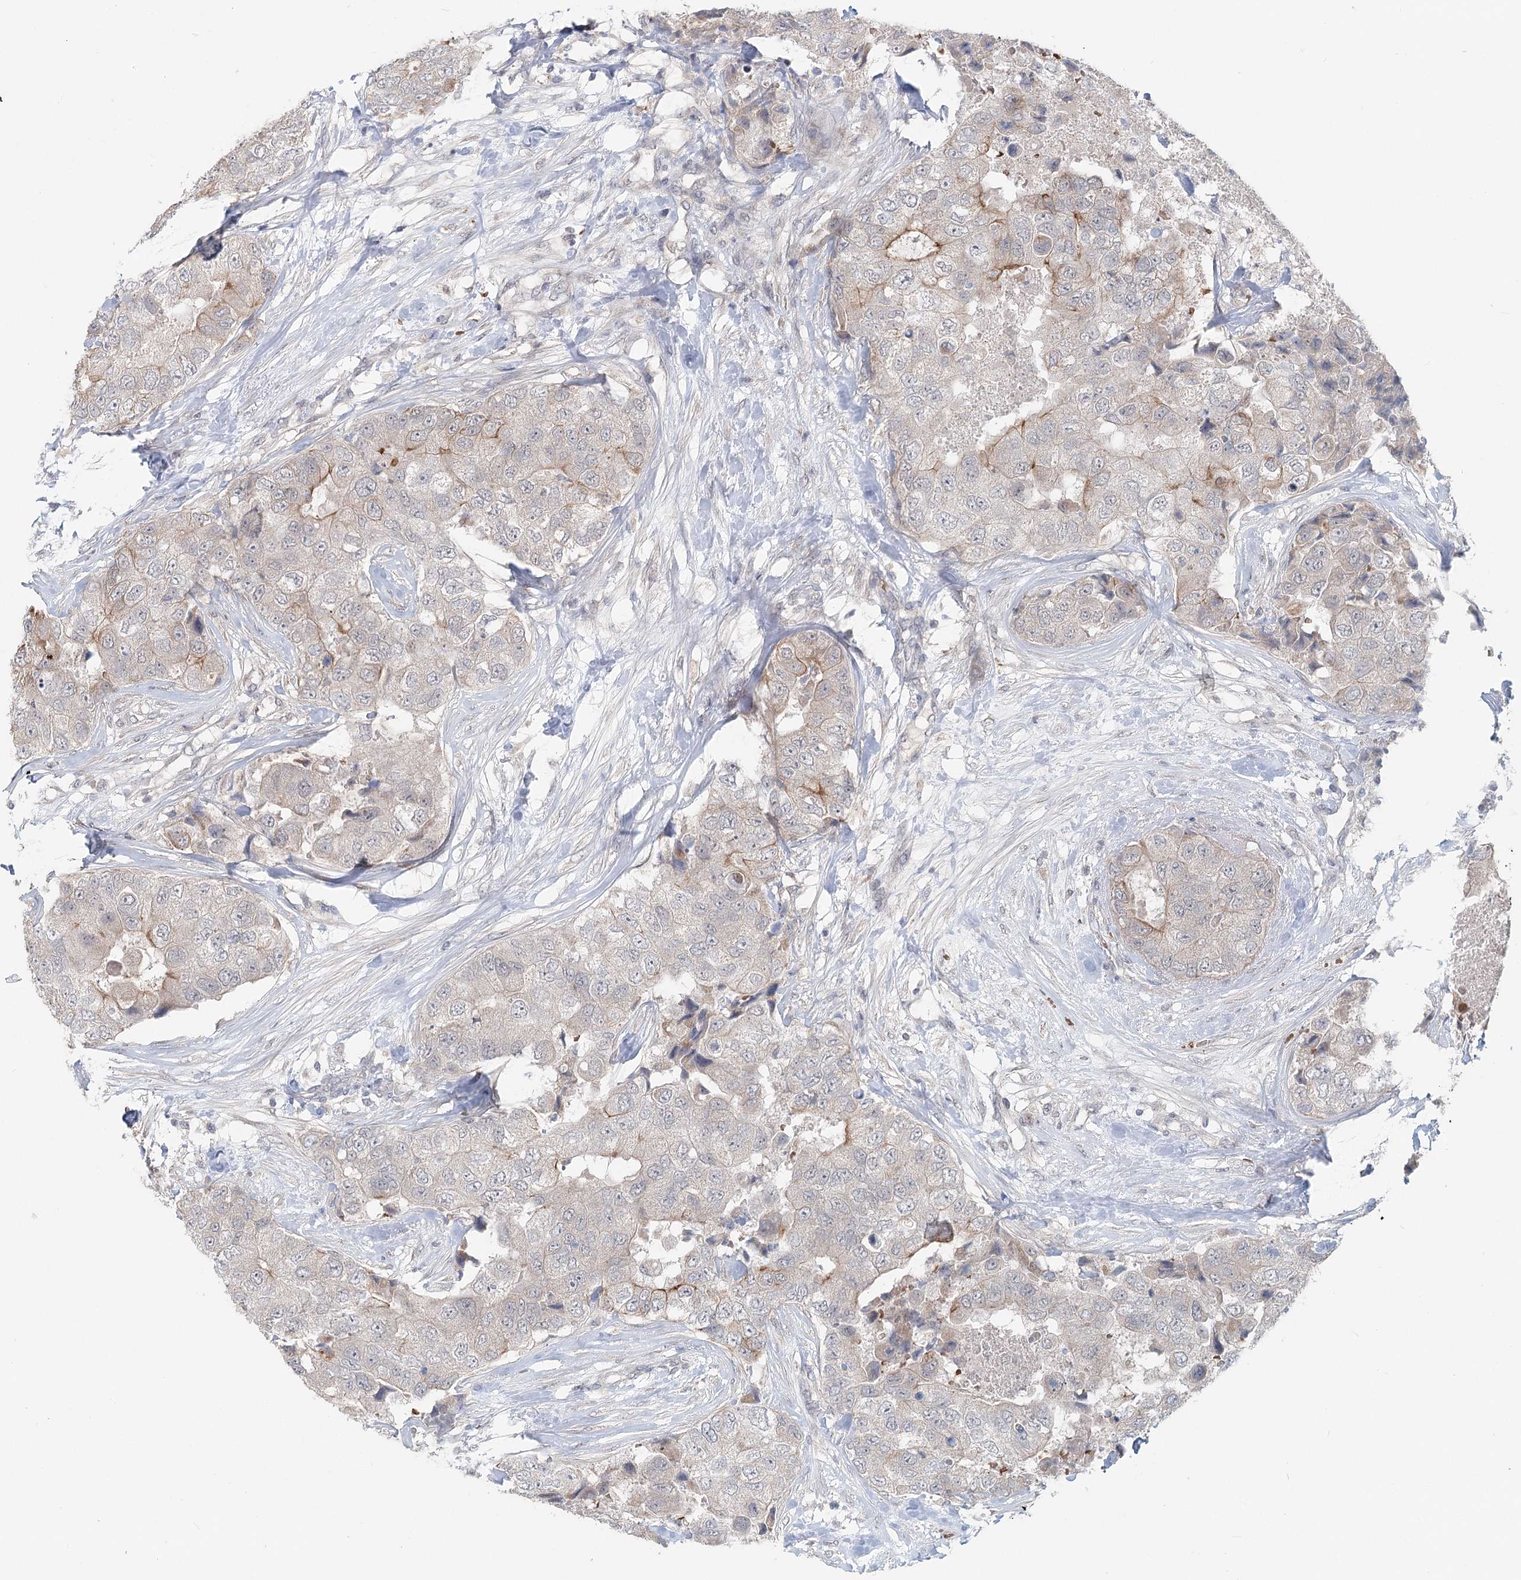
{"staining": {"intensity": "weak", "quantity": "<25%", "location": "cytoplasmic/membranous"}, "tissue": "breast cancer", "cell_type": "Tumor cells", "image_type": "cancer", "snomed": [{"axis": "morphology", "description": "Duct carcinoma"}, {"axis": "topography", "description": "Breast"}], "caption": "High magnification brightfield microscopy of breast cancer (invasive ductal carcinoma) stained with DAB (brown) and counterstained with hematoxylin (blue): tumor cells show no significant staining.", "gene": "FBXO7", "patient": {"sex": "female", "age": 62}}